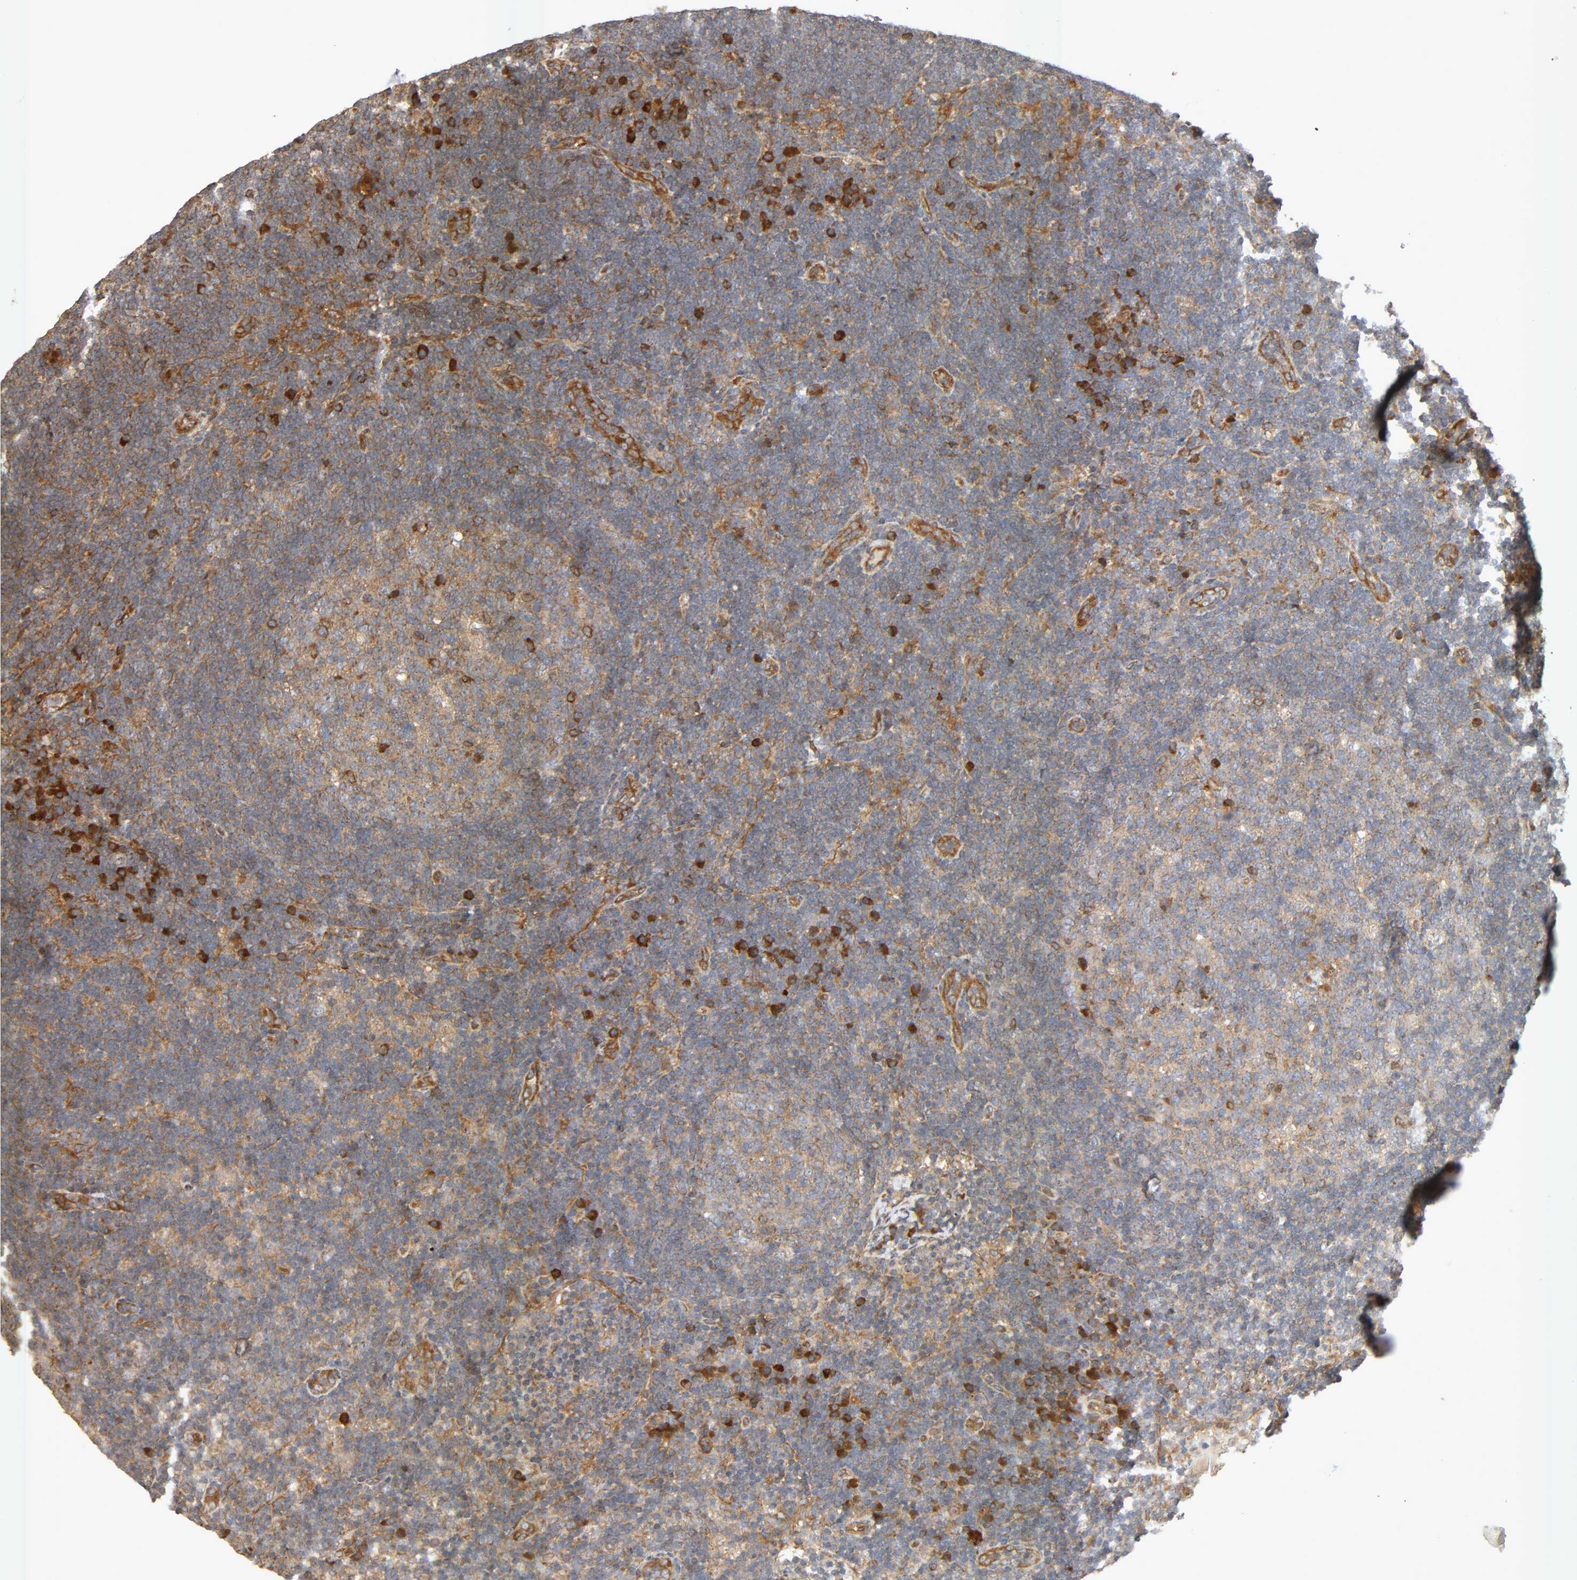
{"staining": {"intensity": "moderate", "quantity": "<25%", "location": "cytoplasmic/membranous"}, "tissue": "lymph node", "cell_type": "Germinal center cells", "image_type": "normal", "snomed": [{"axis": "morphology", "description": "Normal tissue, NOS"}, {"axis": "morphology", "description": "Squamous cell carcinoma, metastatic, NOS"}, {"axis": "topography", "description": "Lymph node"}], "caption": "A brown stain shows moderate cytoplasmic/membranous expression of a protein in germinal center cells of normal human lymph node.", "gene": "SGSM1", "patient": {"sex": "female", "age": 53}}